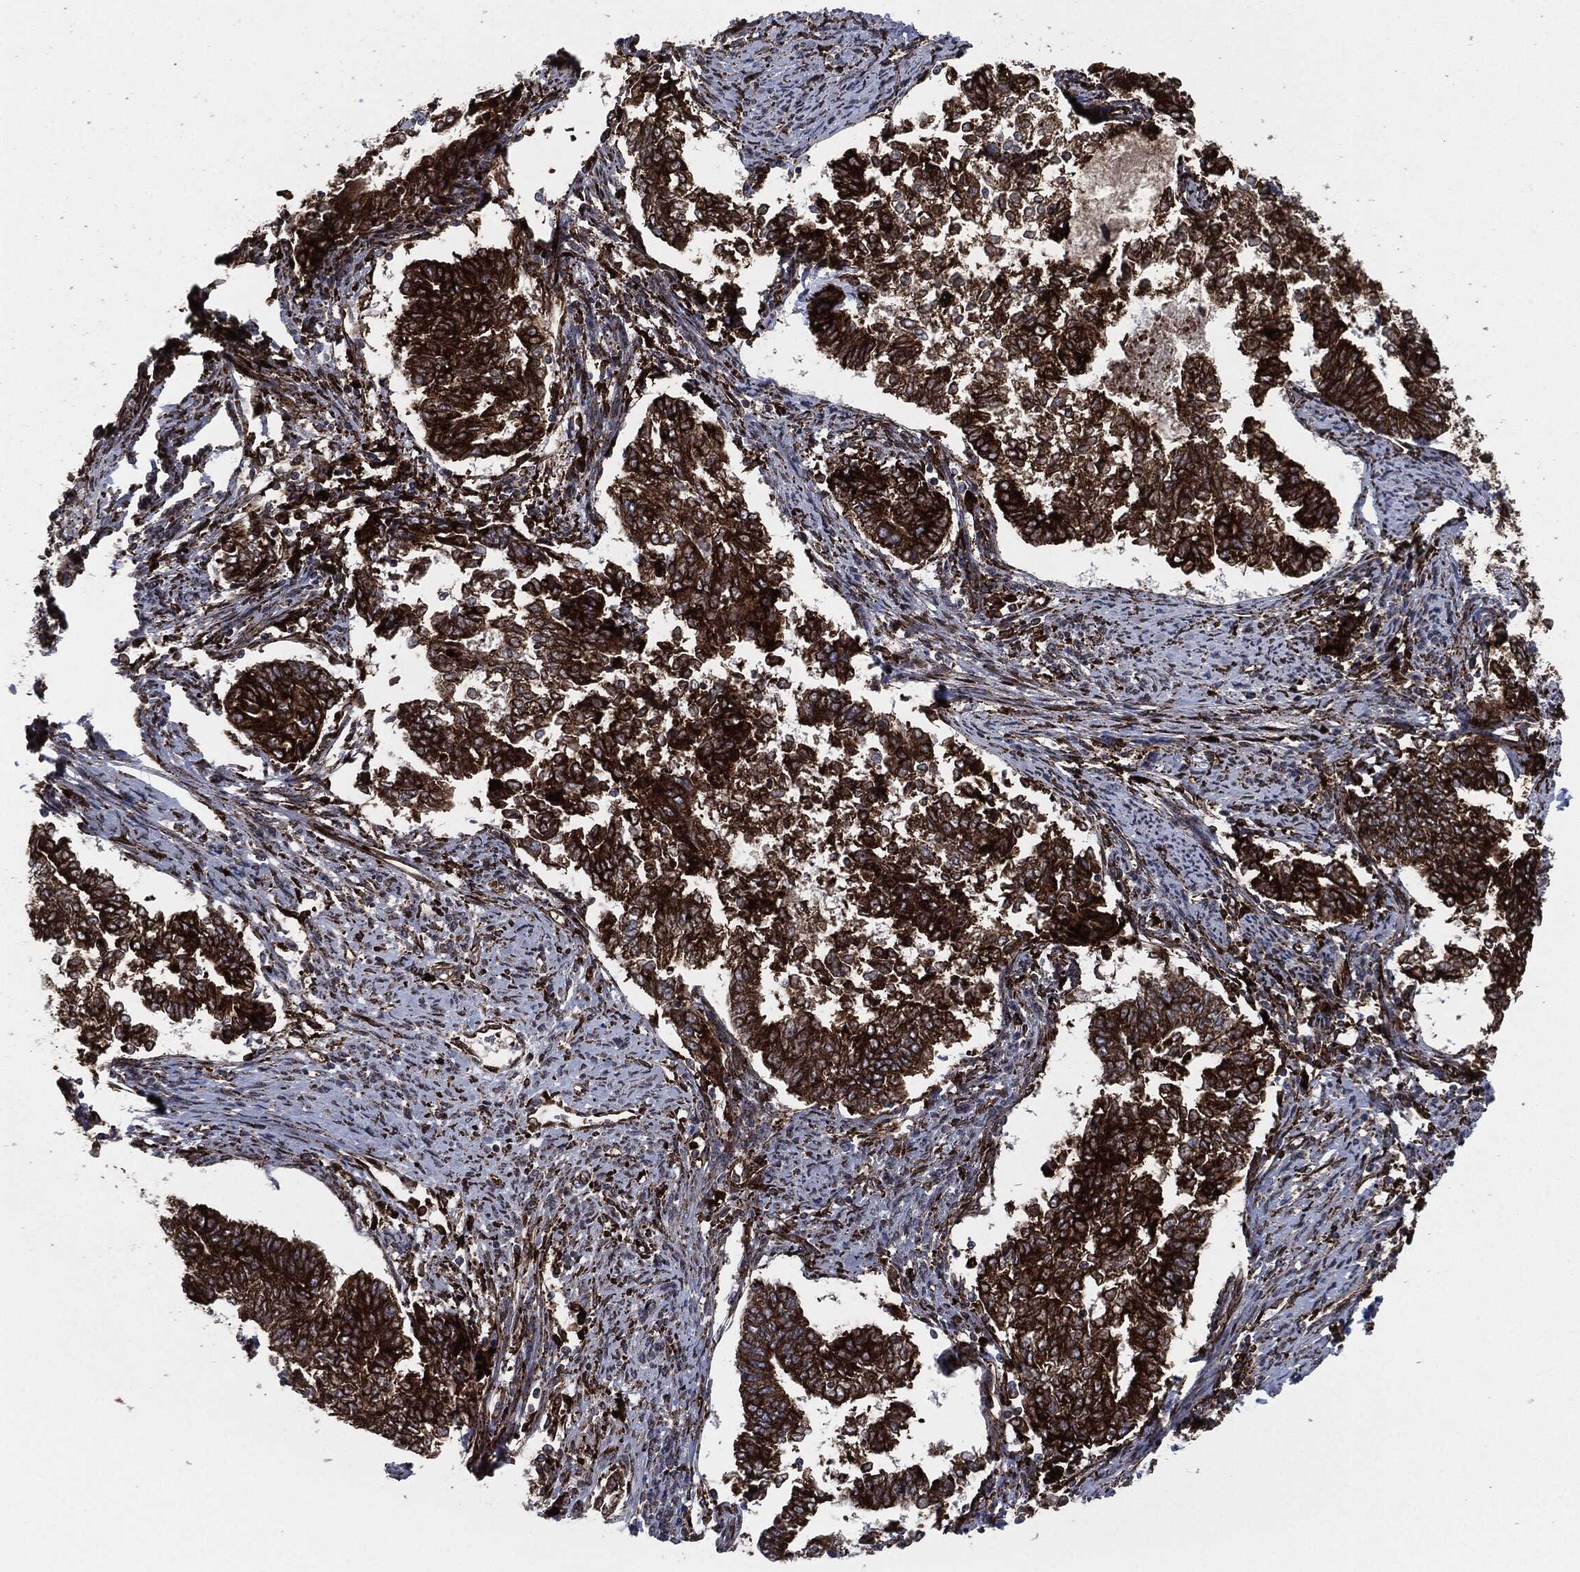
{"staining": {"intensity": "strong", "quantity": ">75%", "location": "cytoplasmic/membranous"}, "tissue": "endometrial cancer", "cell_type": "Tumor cells", "image_type": "cancer", "snomed": [{"axis": "morphology", "description": "Adenocarcinoma, NOS"}, {"axis": "topography", "description": "Endometrium"}], "caption": "About >75% of tumor cells in human endometrial cancer (adenocarcinoma) exhibit strong cytoplasmic/membranous protein staining as visualized by brown immunohistochemical staining.", "gene": "CALR", "patient": {"sex": "female", "age": 65}}